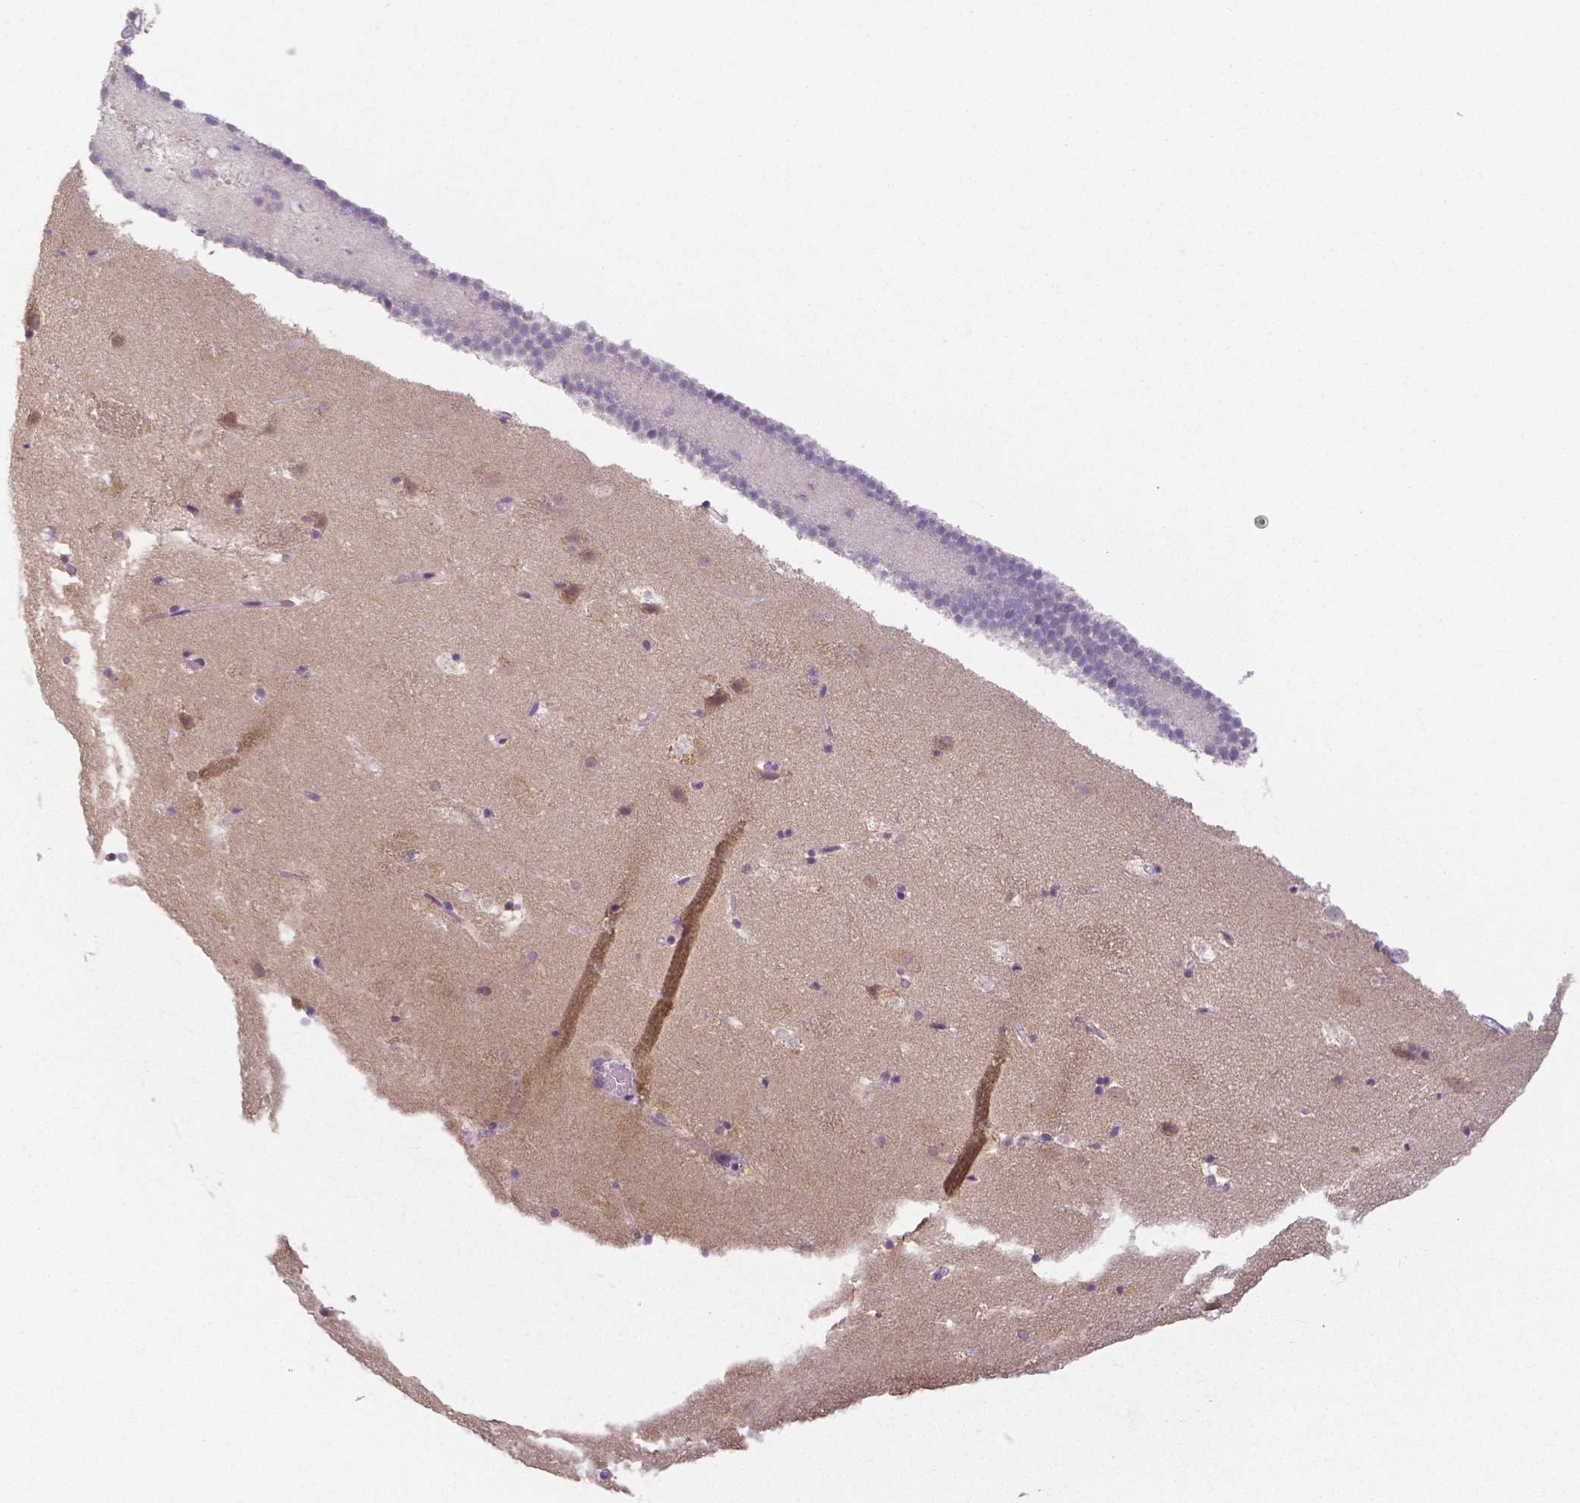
{"staining": {"intensity": "negative", "quantity": "none", "location": "none"}, "tissue": "caudate", "cell_type": "Glial cells", "image_type": "normal", "snomed": [{"axis": "morphology", "description": "Normal tissue, NOS"}, {"axis": "topography", "description": "Lateral ventricle wall"}], "caption": "Caudate was stained to show a protein in brown. There is no significant staining in glial cells. Brightfield microscopy of immunohistochemistry (IHC) stained with DAB (brown) and hematoxylin (blue), captured at high magnification.", "gene": "CRMP1", "patient": {"sex": "male", "age": 37}}